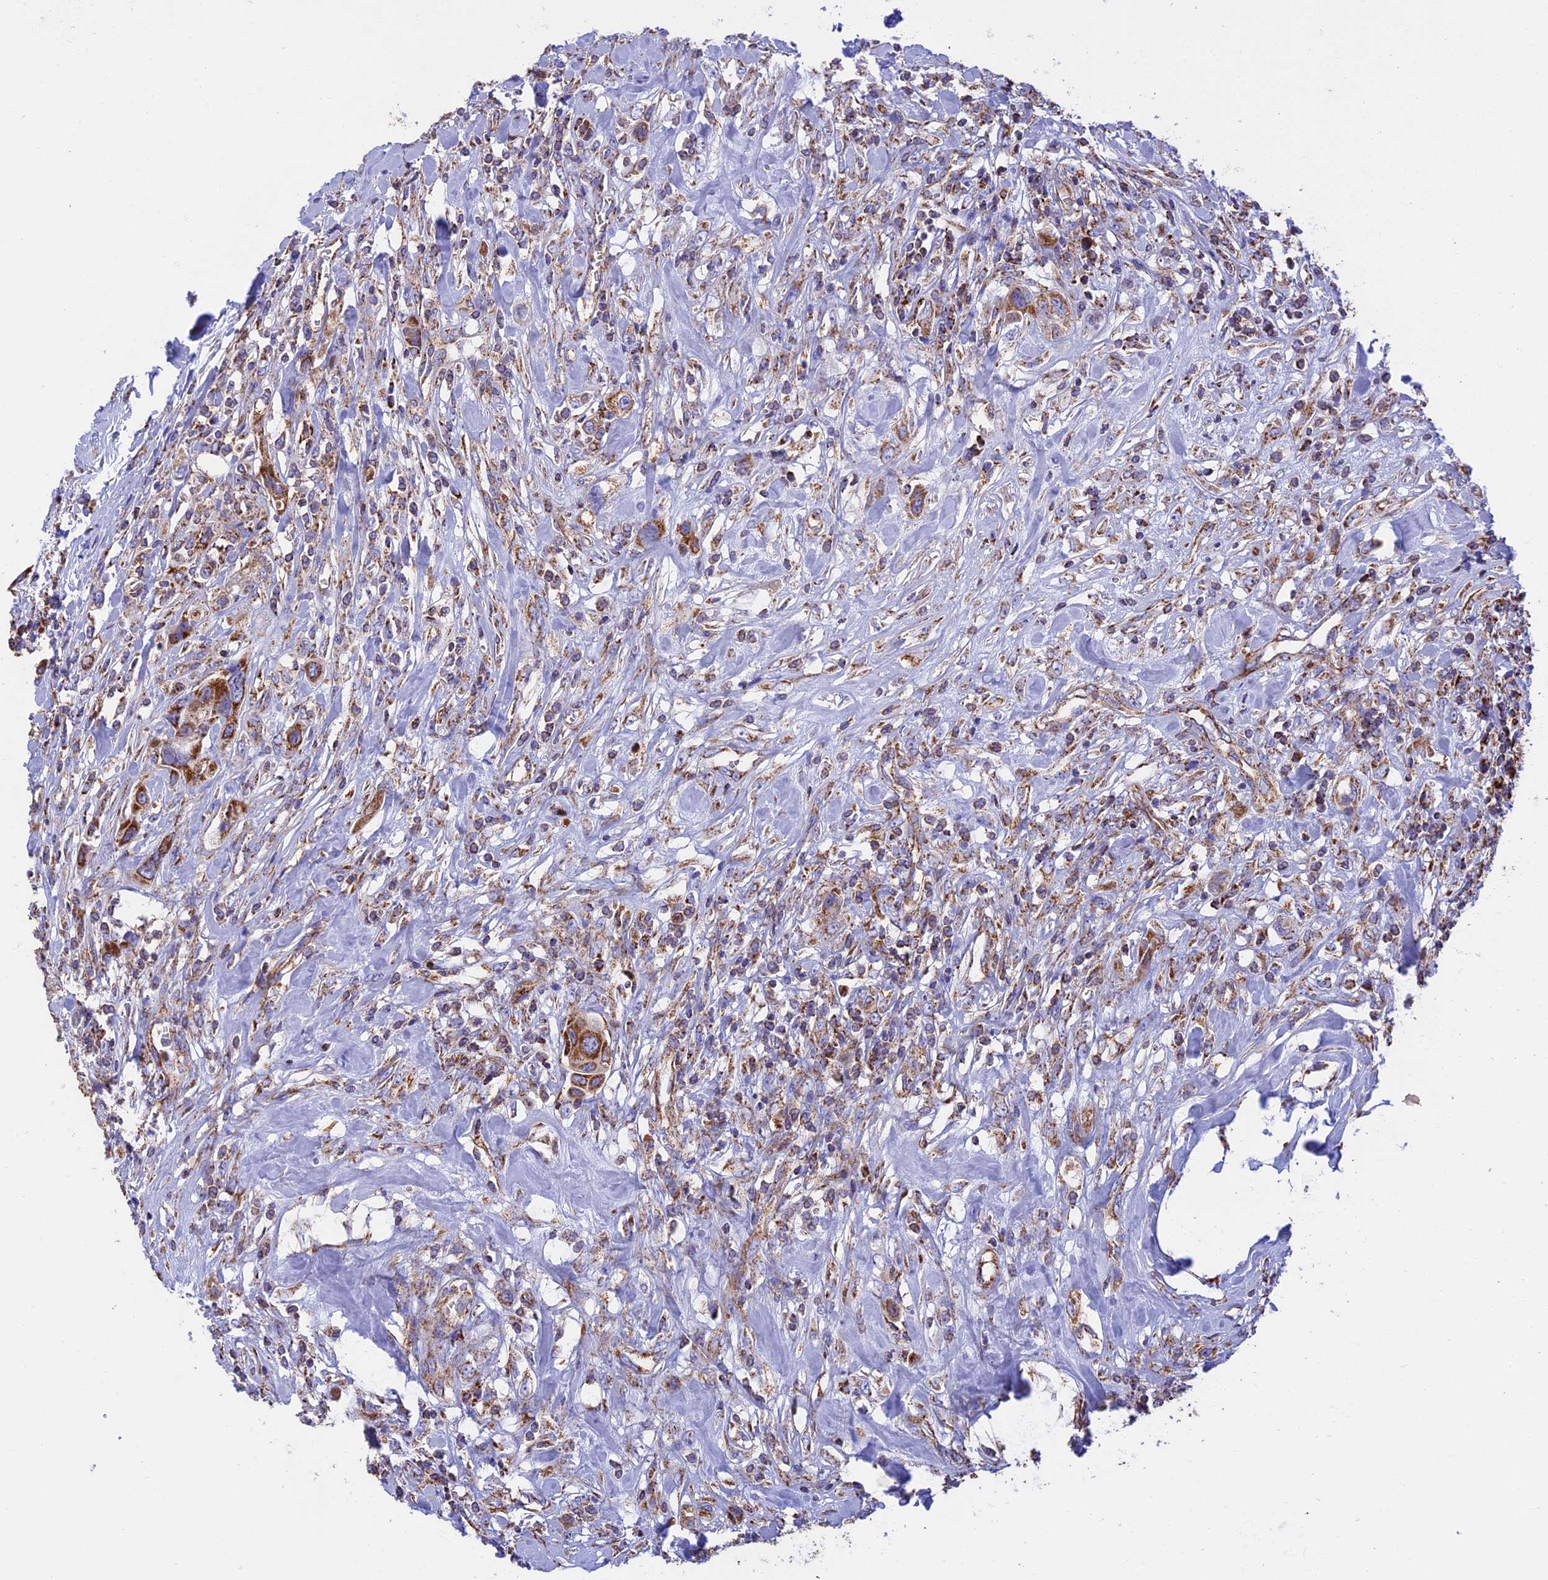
{"staining": {"intensity": "strong", "quantity": ">75%", "location": "cytoplasmic/membranous"}, "tissue": "urothelial cancer", "cell_type": "Tumor cells", "image_type": "cancer", "snomed": [{"axis": "morphology", "description": "Urothelial carcinoma, High grade"}, {"axis": "topography", "description": "Urinary bladder"}], "caption": "DAB (3,3'-diaminobenzidine) immunohistochemical staining of human urothelial cancer exhibits strong cytoplasmic/membranous protein positivity in approximately >75% of tumor cells. Nuclei are stained in blue.", "gene": "UQCRB", "patient": {"sex": "male", "age": 50}}